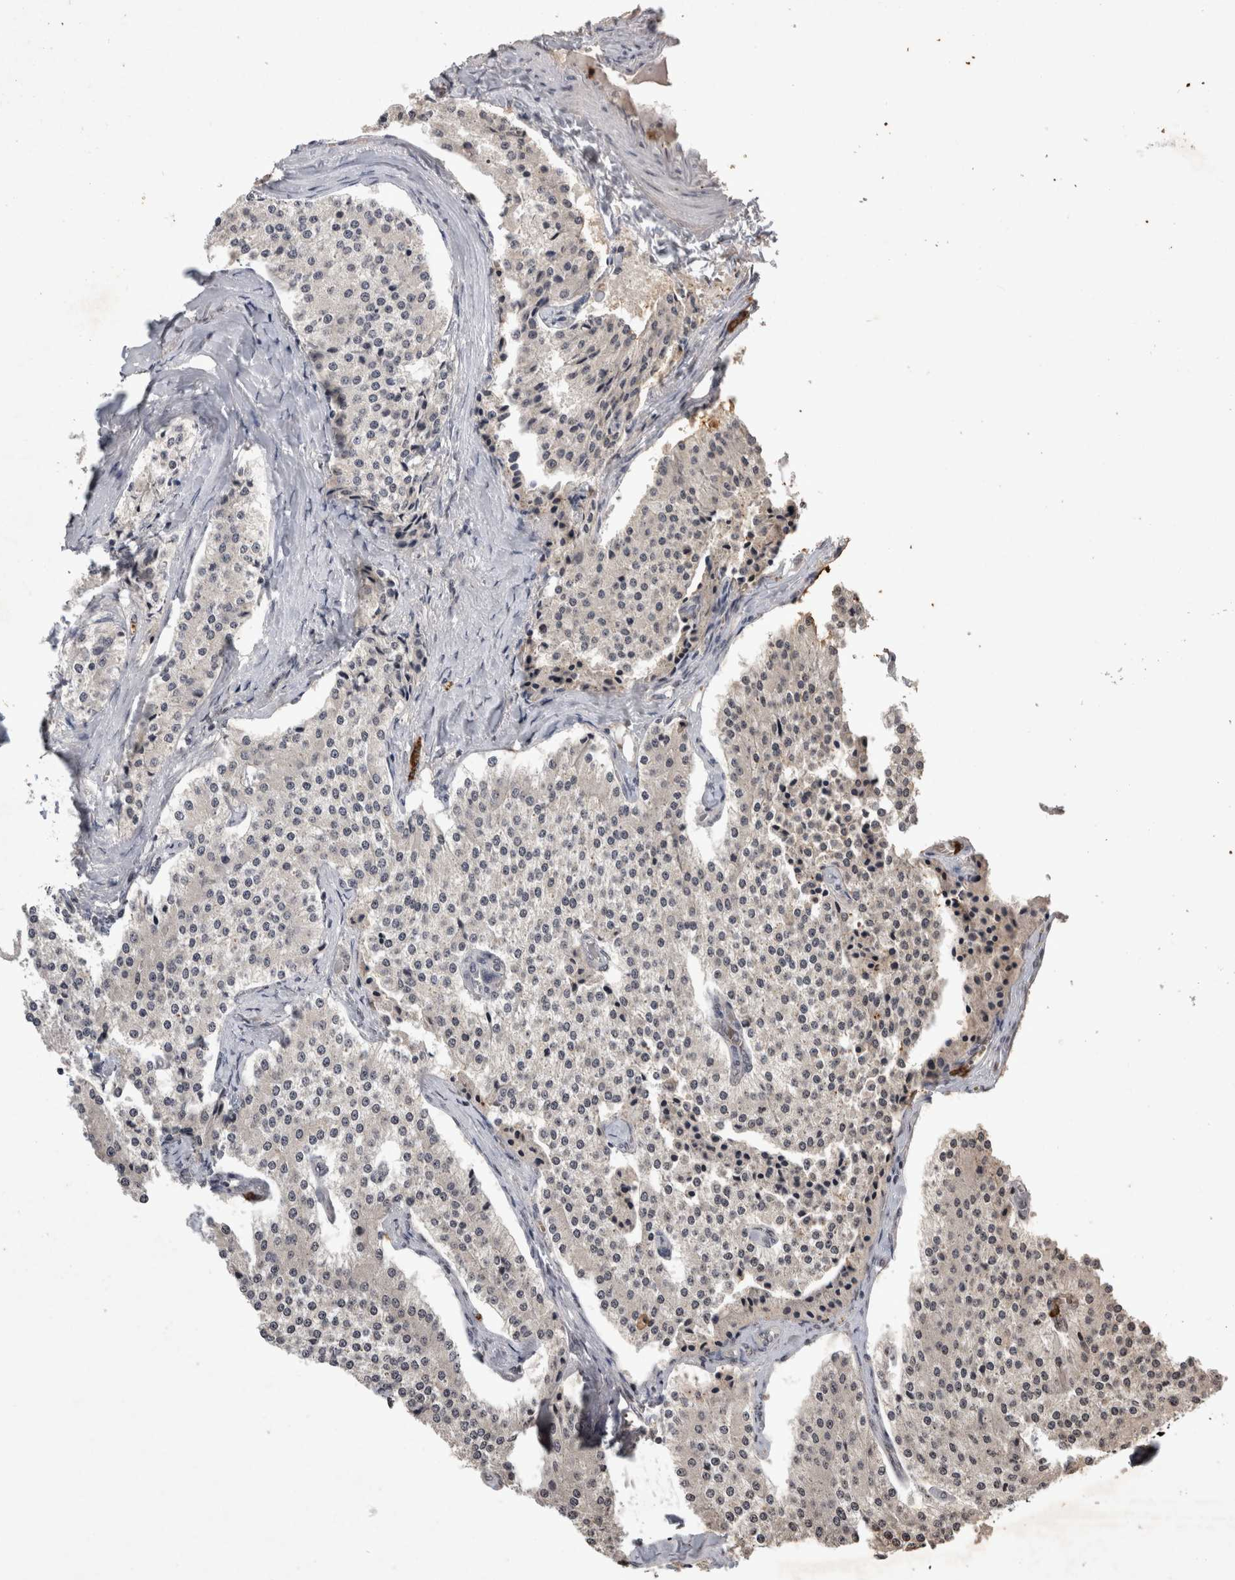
{"staining": {"intensity": "negative", "quantity": "none", "location": "none"}, "tissue": "carcinoid", "cell_type": "Tumor cells", "image_type": "cancer", "snomed": [{"axis": "morphology", "description": "Carcinoid, malignant, NOS"}, {"axis": "topography", "description": "Colon"}], "caption": "There is no significant positivity in tumor cells of carcinoid.", "gene": "HRK", "patient": {"sex": "female", "age": 52}}